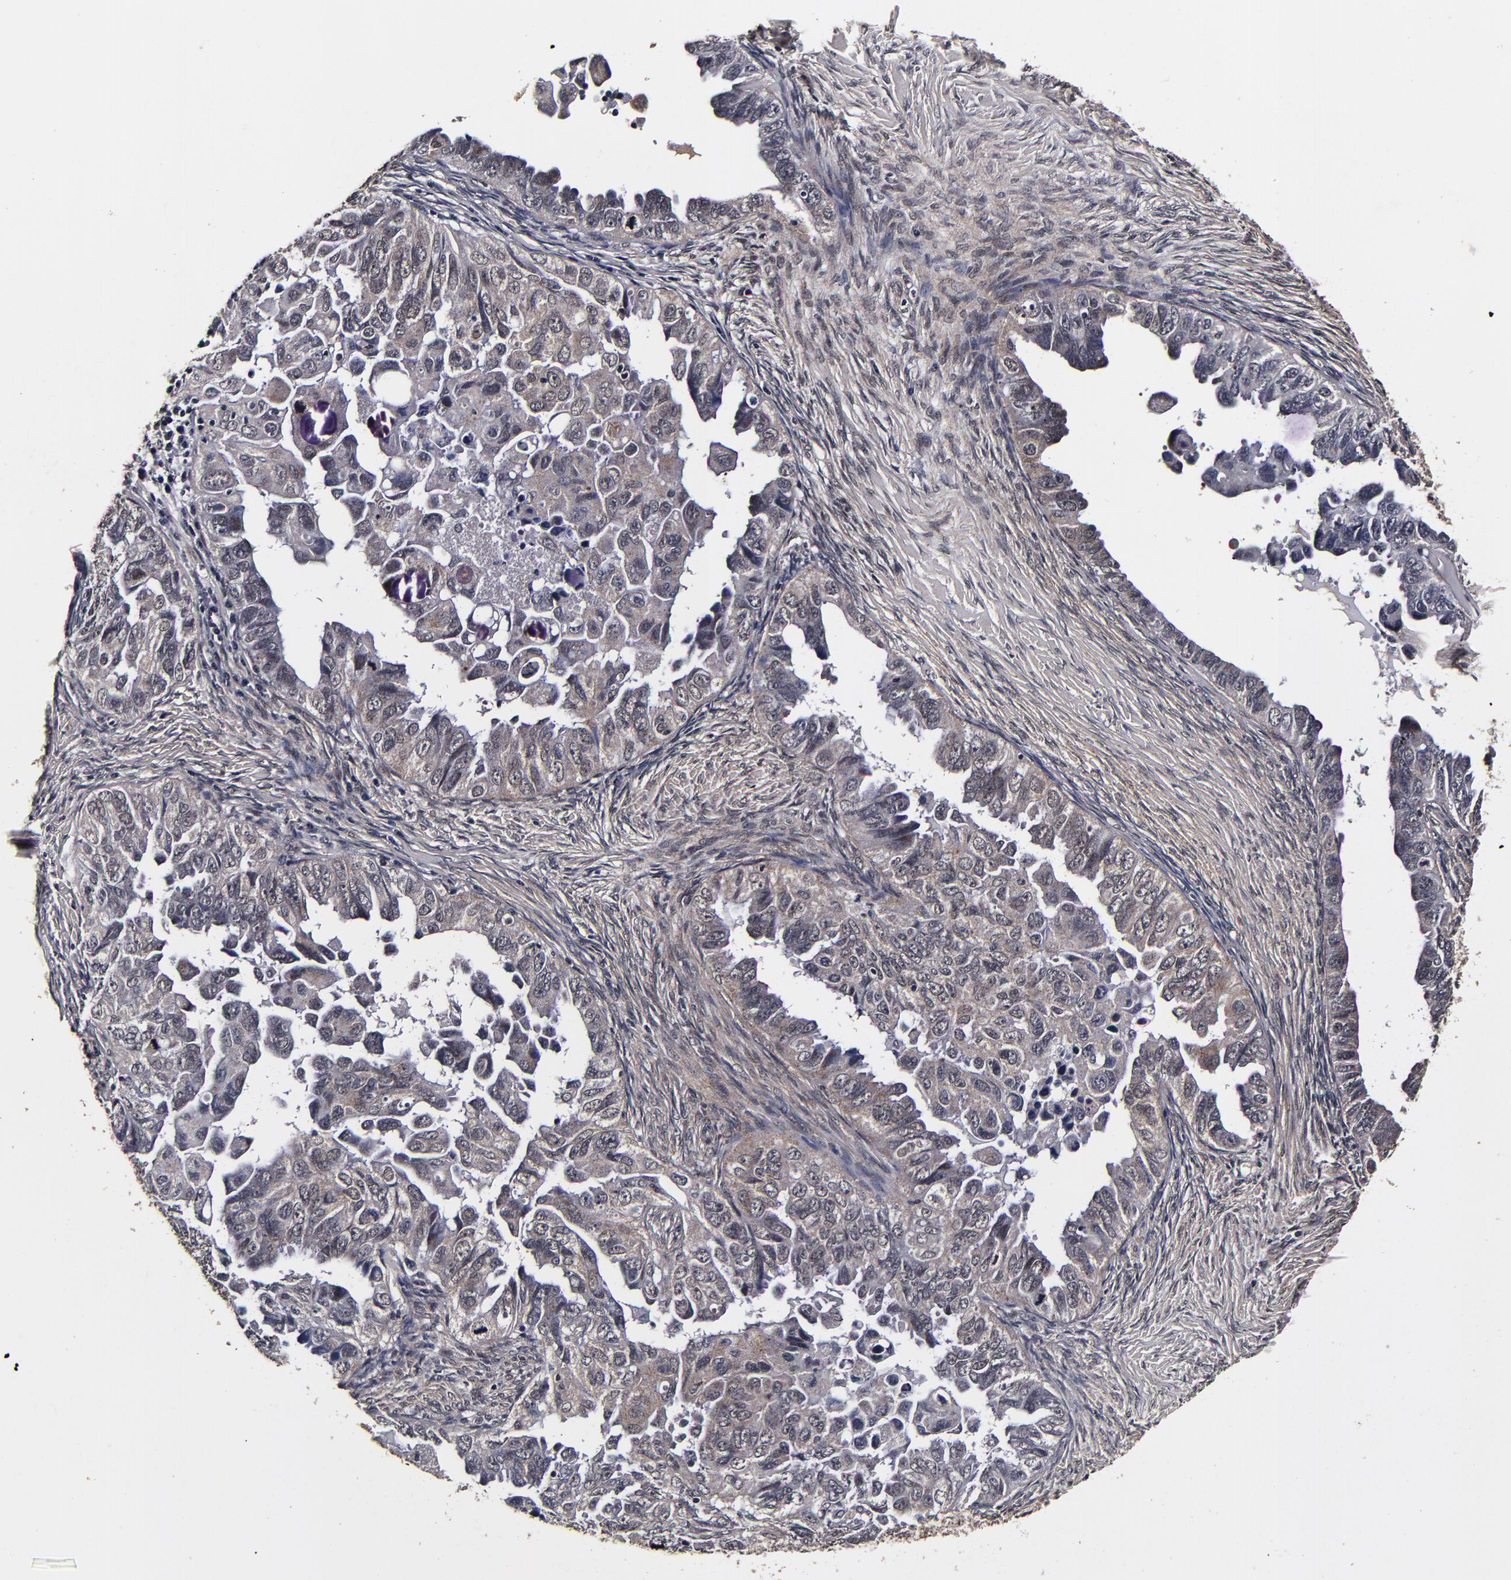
{"staining": {"intensity": "weak", "quantity": "25%-75%", "location": "cytoplasmic/membranous"}, "tissue": "ovarian cancer", "cell_type": "Tumor cells", "image_type": "cancer", "snomed": [{"axis": "morphology", "description": "Cystadenocarcinoma, serous, NOS"}, {"axis": "topography", "description": "Ovary"}], "caption": "Brown immunohistochemical staining in human ovarian serous cystadenocarcinoma demonstrates weak cytoplasmic/membranous staining in approximately 25%-75% of tumor cells.", "gene": "MMP15", "patient": {"sex": "female", "age": 82}}